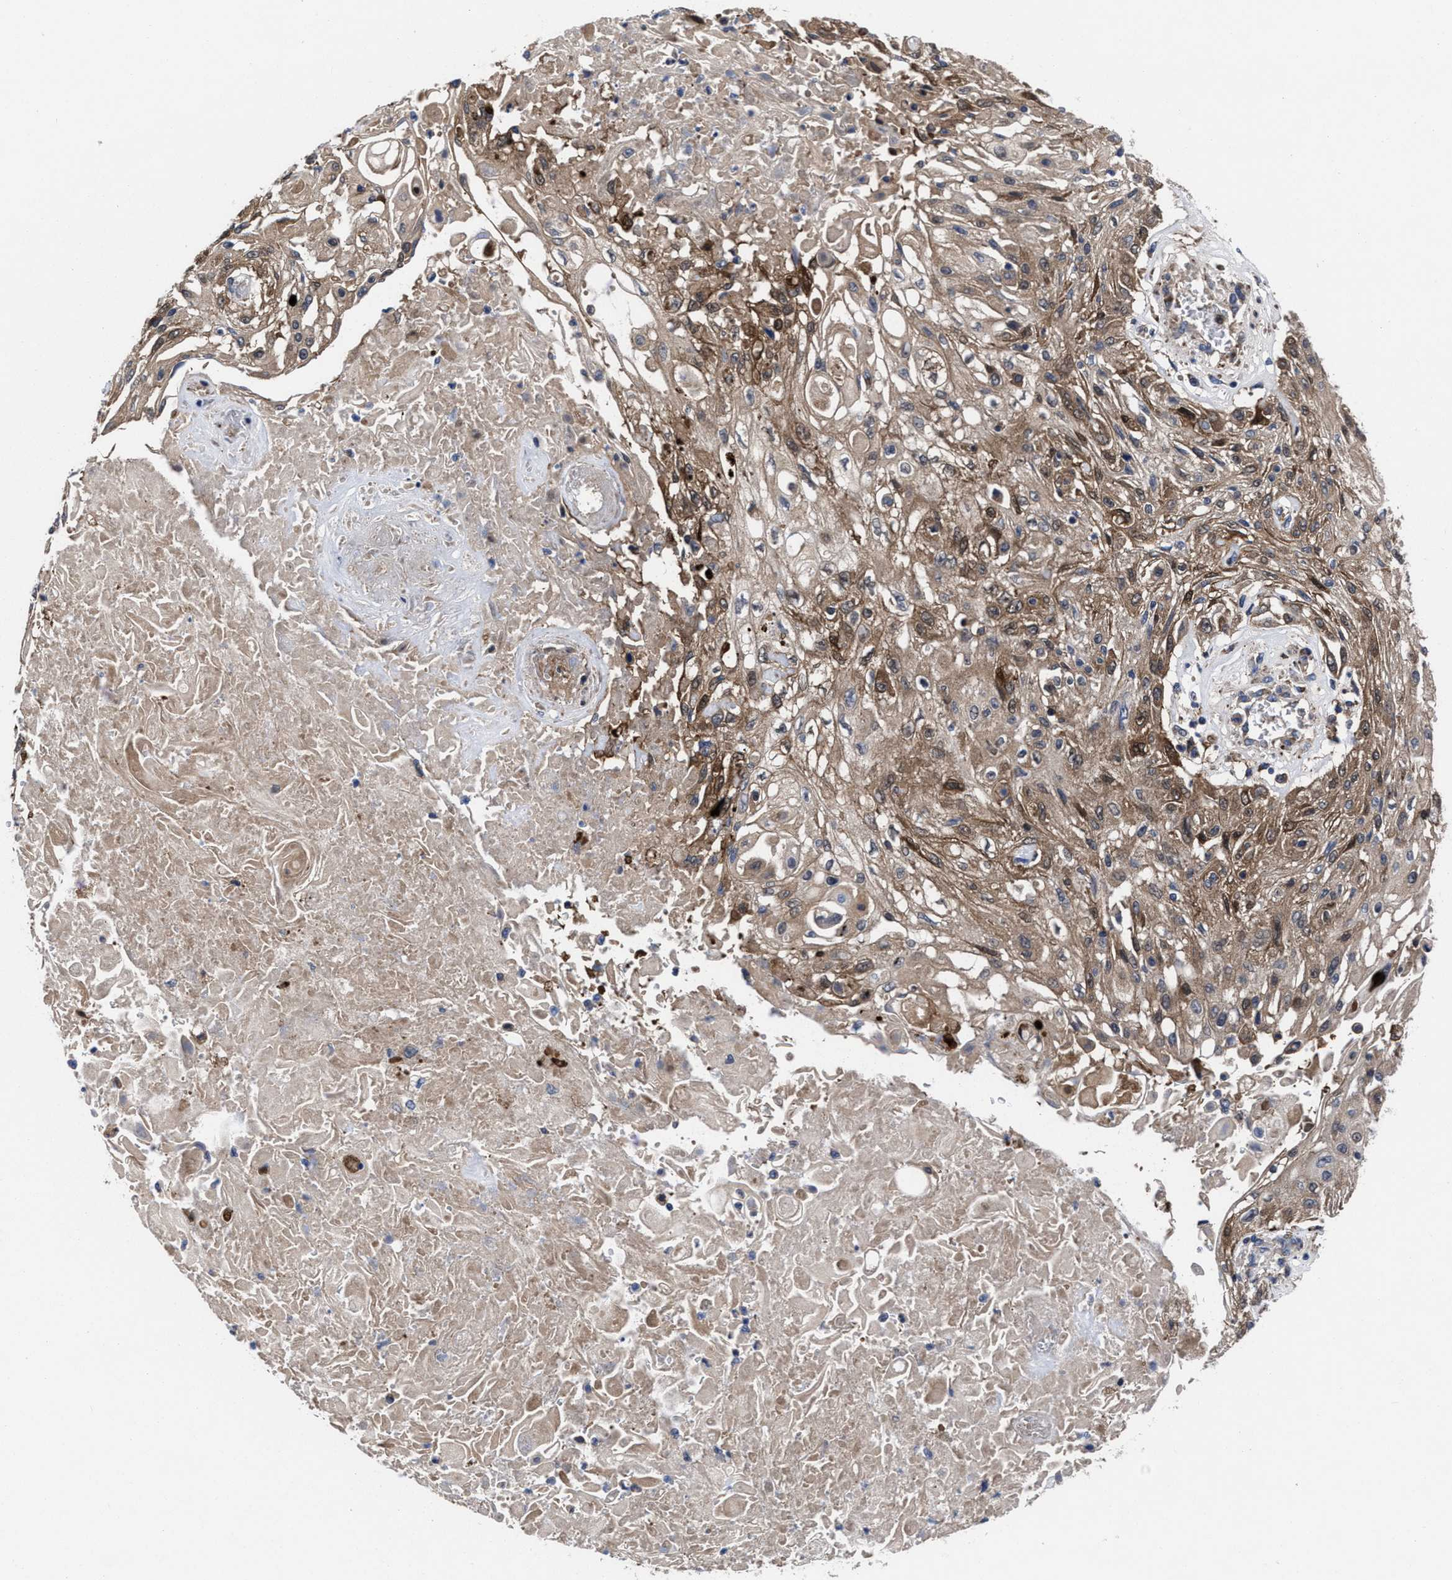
{"staining": {"intensity": "strong", "quantity": ">75%", "location": "cytoplasmic/membranous"}, "tissue": "skin cancer", "cell_type": "Tumor cells", "image_type": "cancer", "snomed": [{"axis": "morphology", "description": "Squamous cell carcinoma, NOS"}, {"axis": "topography", "description": "Skin"}], "caption": "DAB immunohistochemical staining of human skin cancer exhibits strong cytoplasmic/membranous protein positivity in approximately >75% of tumor cells.", "gene": "TXNDC17", "patient": {"sex": "male", "age": 75}}